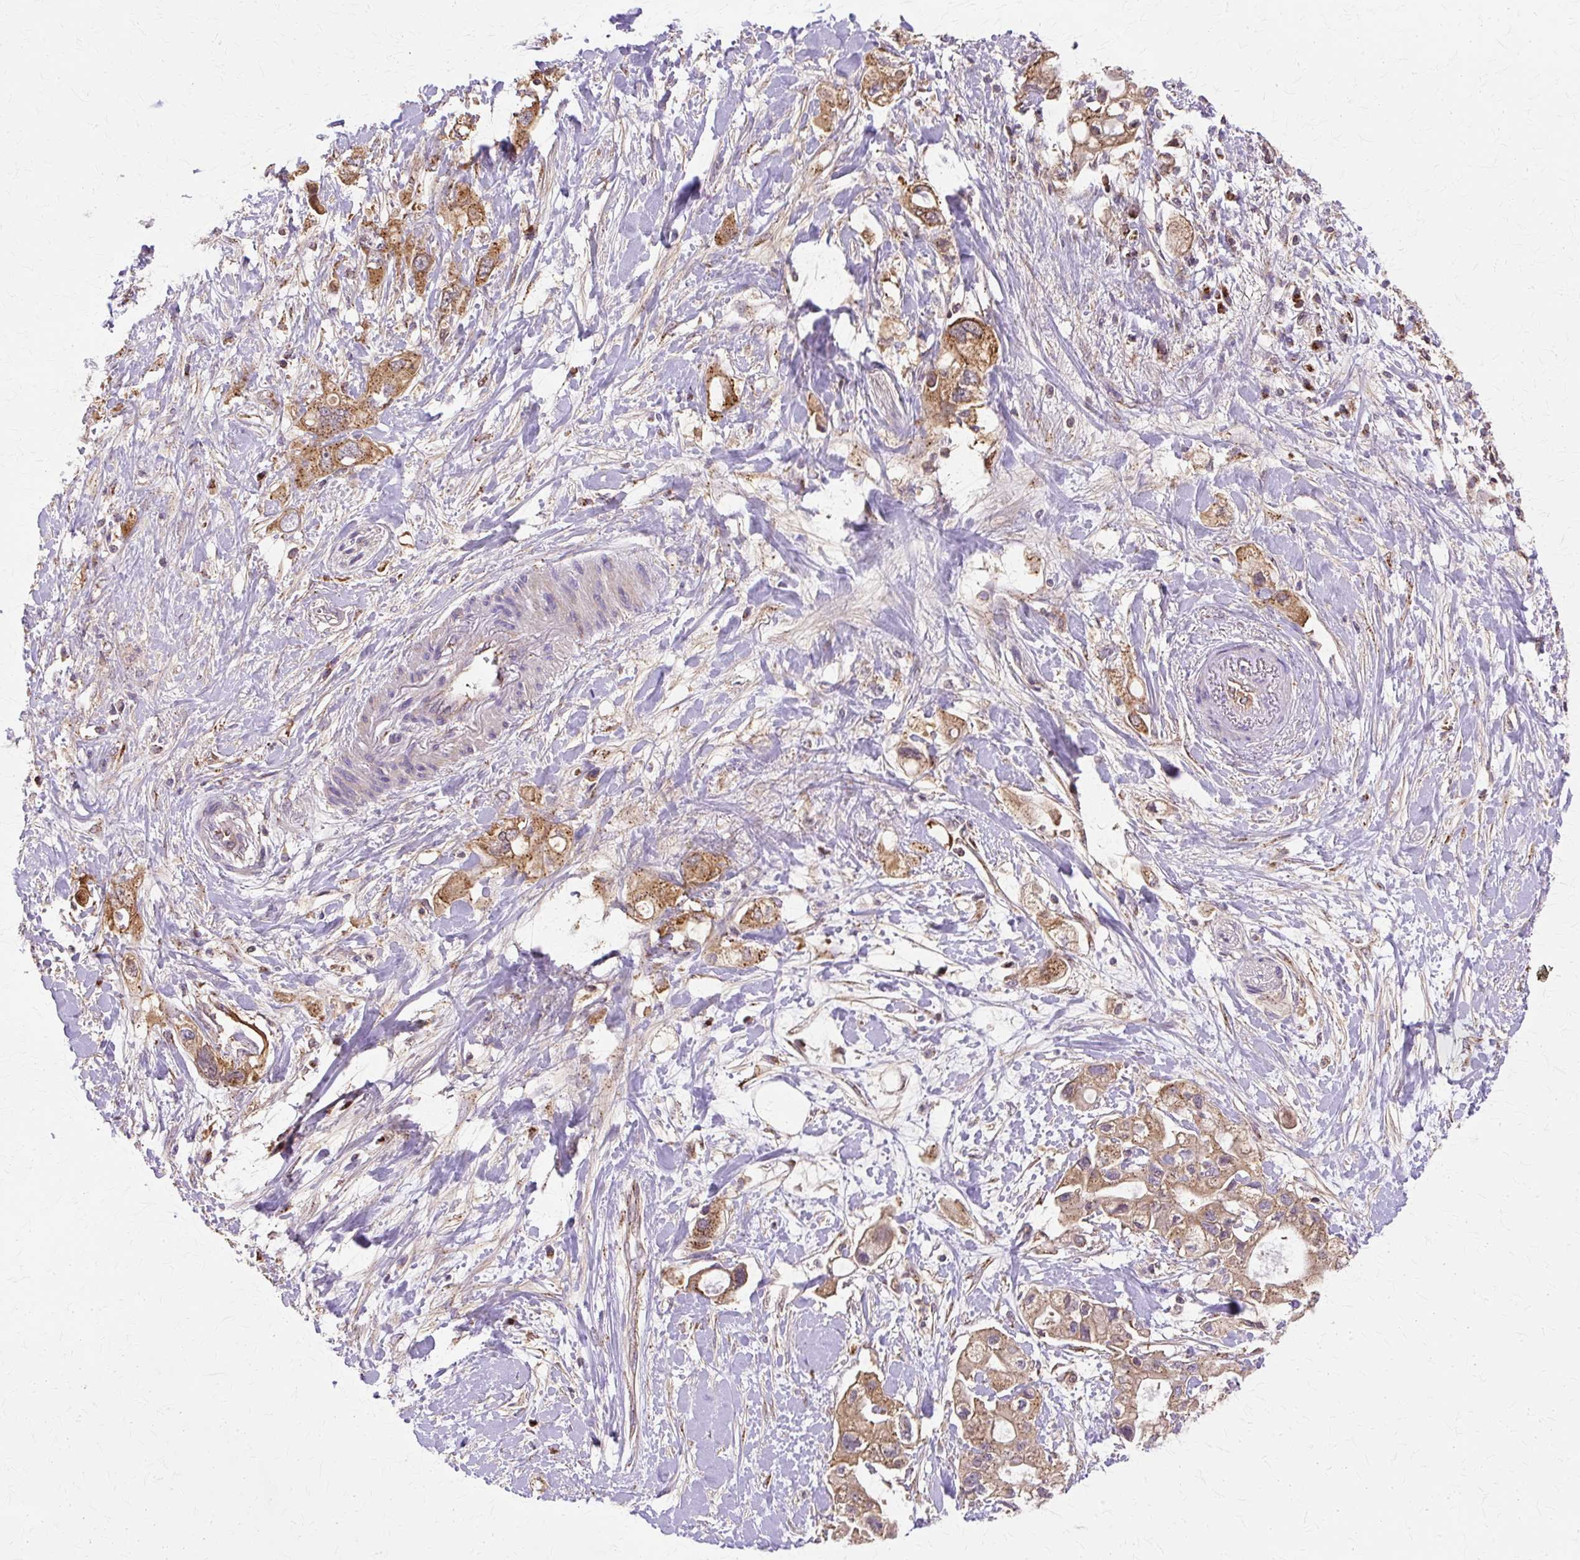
{"staining": {"intensity": "moderate", "quantity": ">75%", "location": "cytoplasmic/membranous"}, "tissue": "pancreatic cancer", "cell_type": "Tumor cells", "image_type": "cancer", "snomed": [{"axis": "morphology", "description": "Adenocarcinoma, NOS"}, {"axis": "topography", "description": "Pancreas"}], "caption": "Protein expression analysis of pancreatic adenocarcinoma displays moderate cytoplasmic/membranous positivity in approximately >75% of tumor cells.", "gene": "COPB1", "patient": {"sex": "female", "age": 56}}